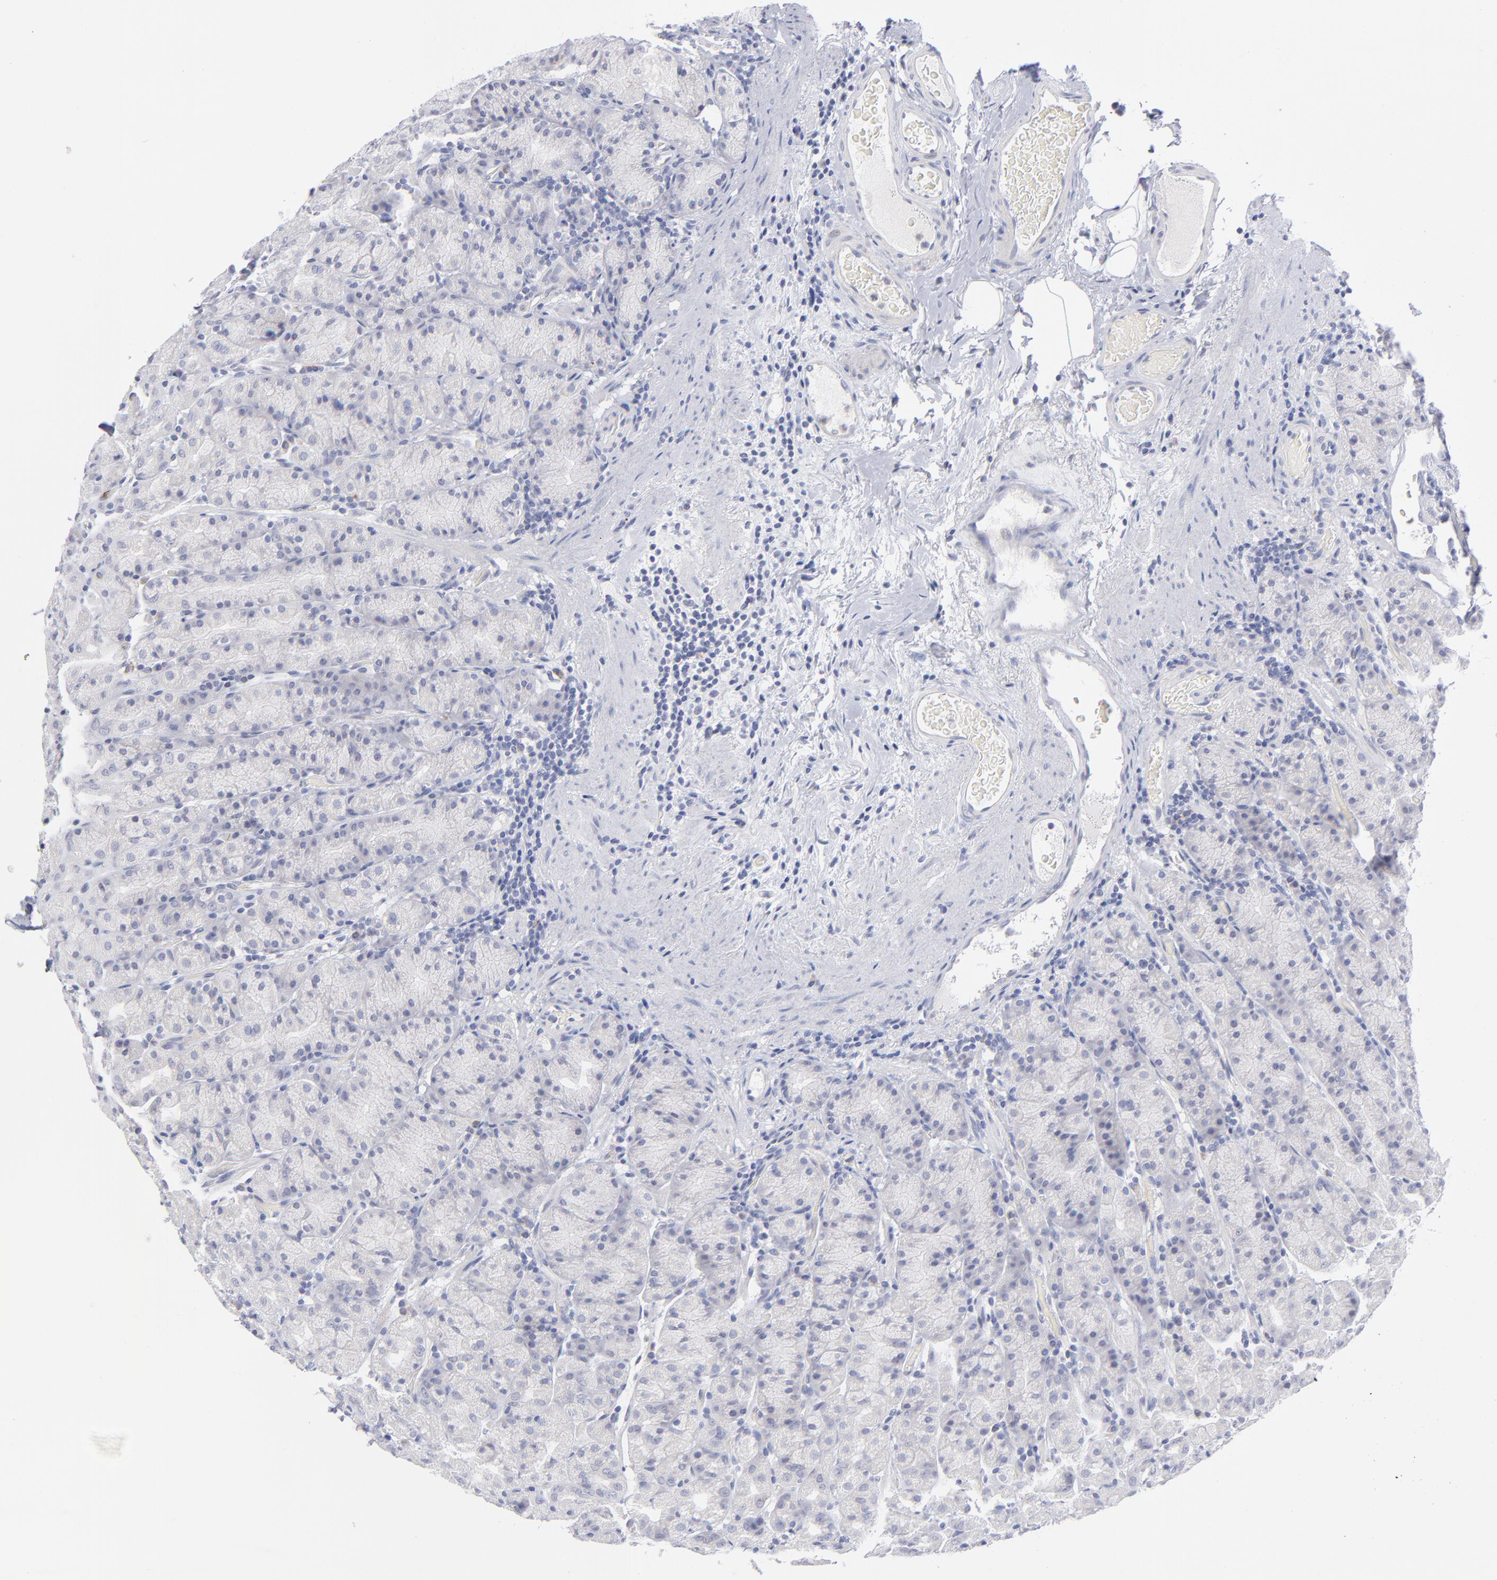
{"staining": {"intensity": "negative", "quantity": "none", "location": "none"}, "tissue": "stomach", "cell_type": "Glandular cells", "image_type": "normal", "snomed": [{"axis": "morphology", "description": "Normal tissue, NOS"}, {"axis": "topography", "description": "Stomach, upper"}], "caption": "An IHC histopathology image of unremarkable stomach is shown. There is no staining in glandular cells of stomach. (DAB immunohistochemistry visualized using brightfield microscopy, high magnification).", "gene": "MTHFD2", "patient": {"sex": "male", "age": 68}}